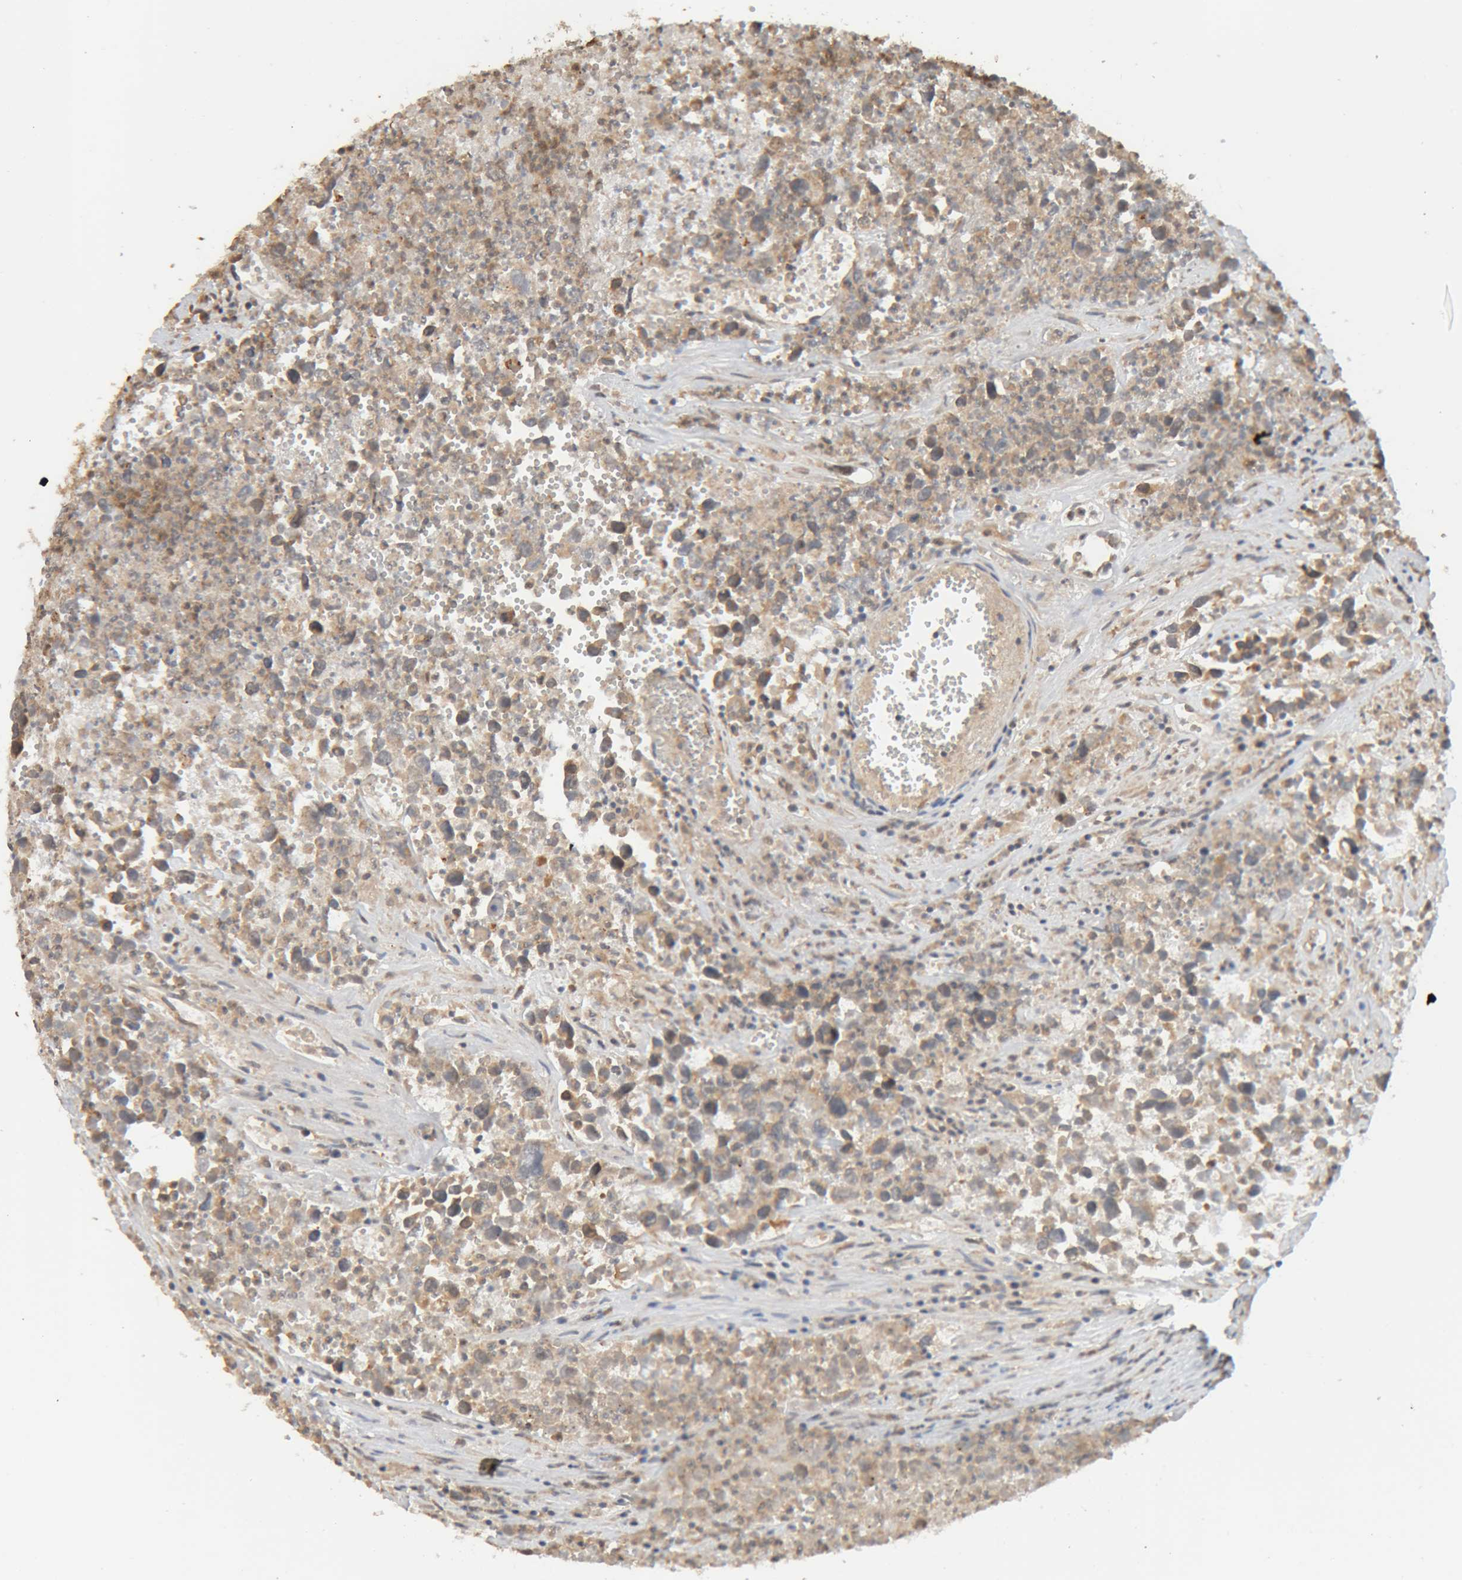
{"staining": {"intensity": "moderate", "quantity": "25%-75%", "location": "cytoplasmic/membranous,nuclear"}, "tissue": "testis cancer", "cell_type": "Tumor cells", "image_type": "cancer", "snomed": [{"axis": "morphology", "description": "Seminoma, NOS"}, {"axis": "morphology", "description": "Carcinoma, Embryonal, NOS"}, {"axis": "topography", "description": "Testis"}], "caption": "High-power microscopy captured an immunohistochemistry histopathology image of testis cancer (seminoma), revealing moderate cytoplasmic/membranous and nuclear staining in about 25%-75% of tumor cells. (DAB IHC, brown staining for protein, blue staining for nuclei).", "gene": "GINS4", "patient": {"sex": "male", "age": 43}}